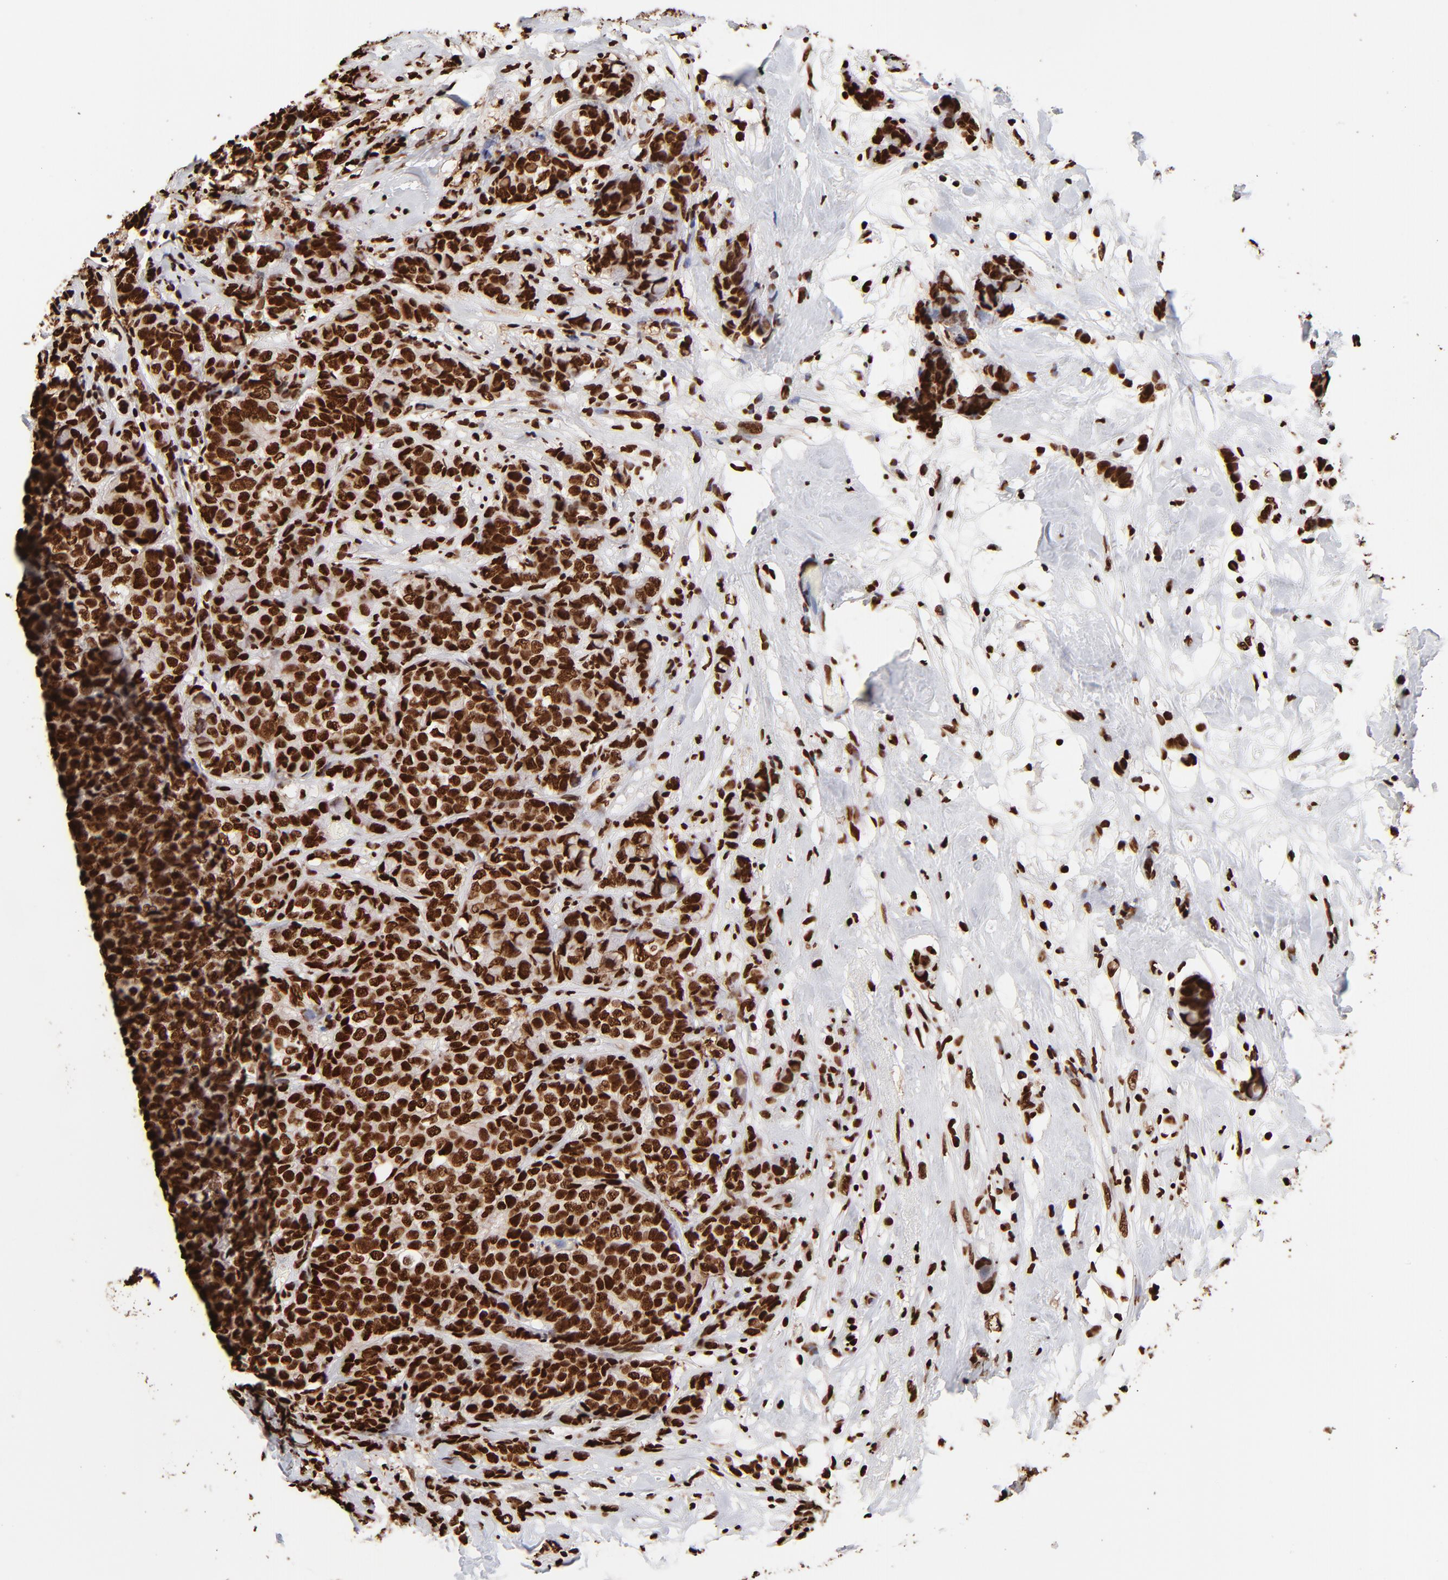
{"staining": {"intensity": "strong", "quantity": ">75%", "location": "nuclear"}, "tissue": "breast cancer", "cell_type": "Tumor cells", "image_type": "cancer", "snomed": [{"axis": "morphology", "description": "Lobular carcinoma"}, {"axis": "topography", "description": "Breast"}], "caption": "A micrograph of breast cancer stained for a protein shows strong nuclear brown staining in tumor cells. Nuclei are stained in blue.", "gene": "ZNF544", "patient": {"sex": "female", "age": 60}}